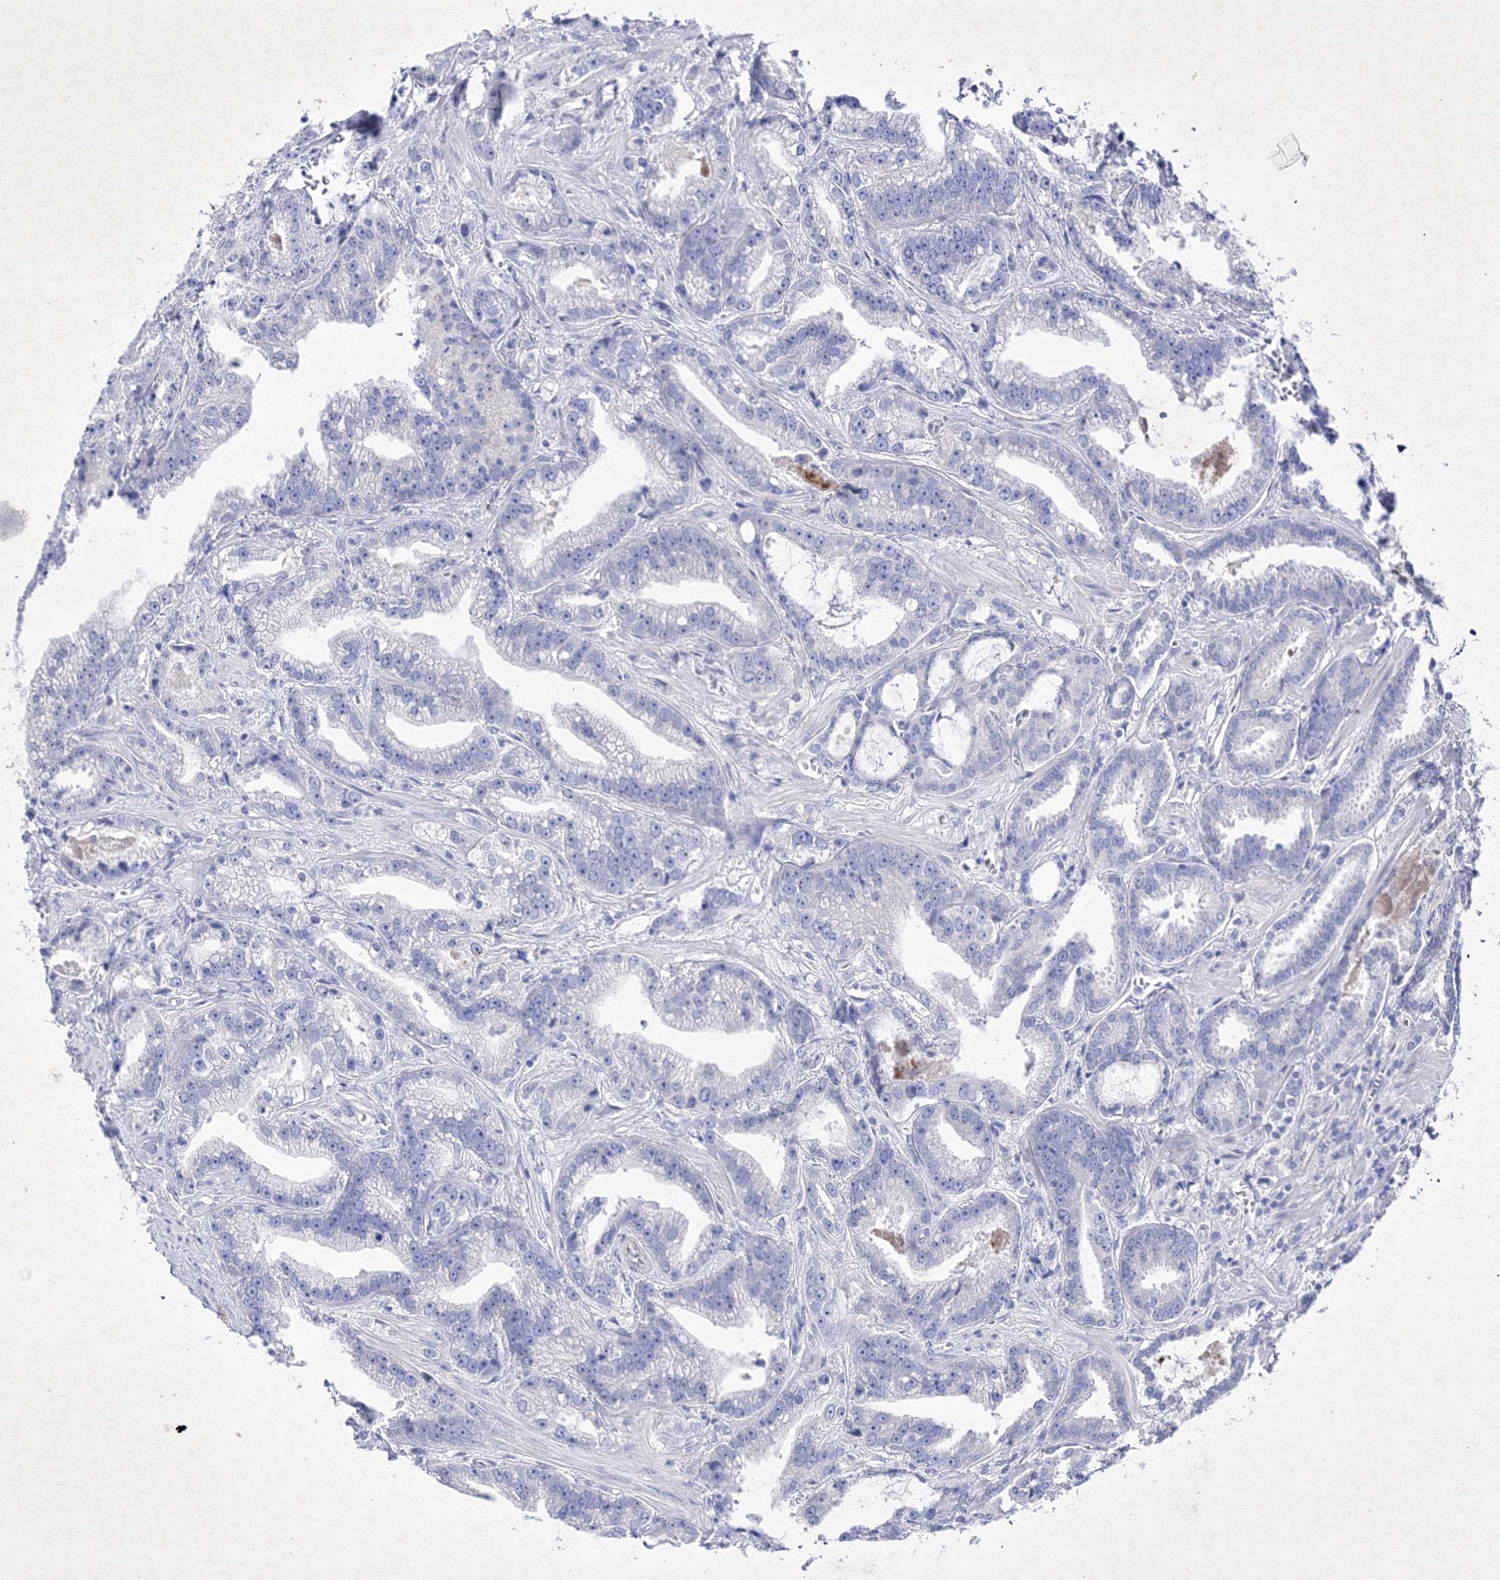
{"staining": {"intensity": "negative", "quantity": "none", "location": "none"}, "tissue": "prostate cancer", "cell_type": "Tumor cells", "image_type": "cancer", "snomed": [{"axis": "morphology", "description": "Adenocarcinoma, High grade"}, {"axis": "topography", "description": "Prostate and seminal vesicle, NOS"}], "caption": "Tumor cells show no significant staining in high-grade adenocarcinoma (prostate).", "gene": "GPN1", "patient": {"sex": "male", "age": 67}}